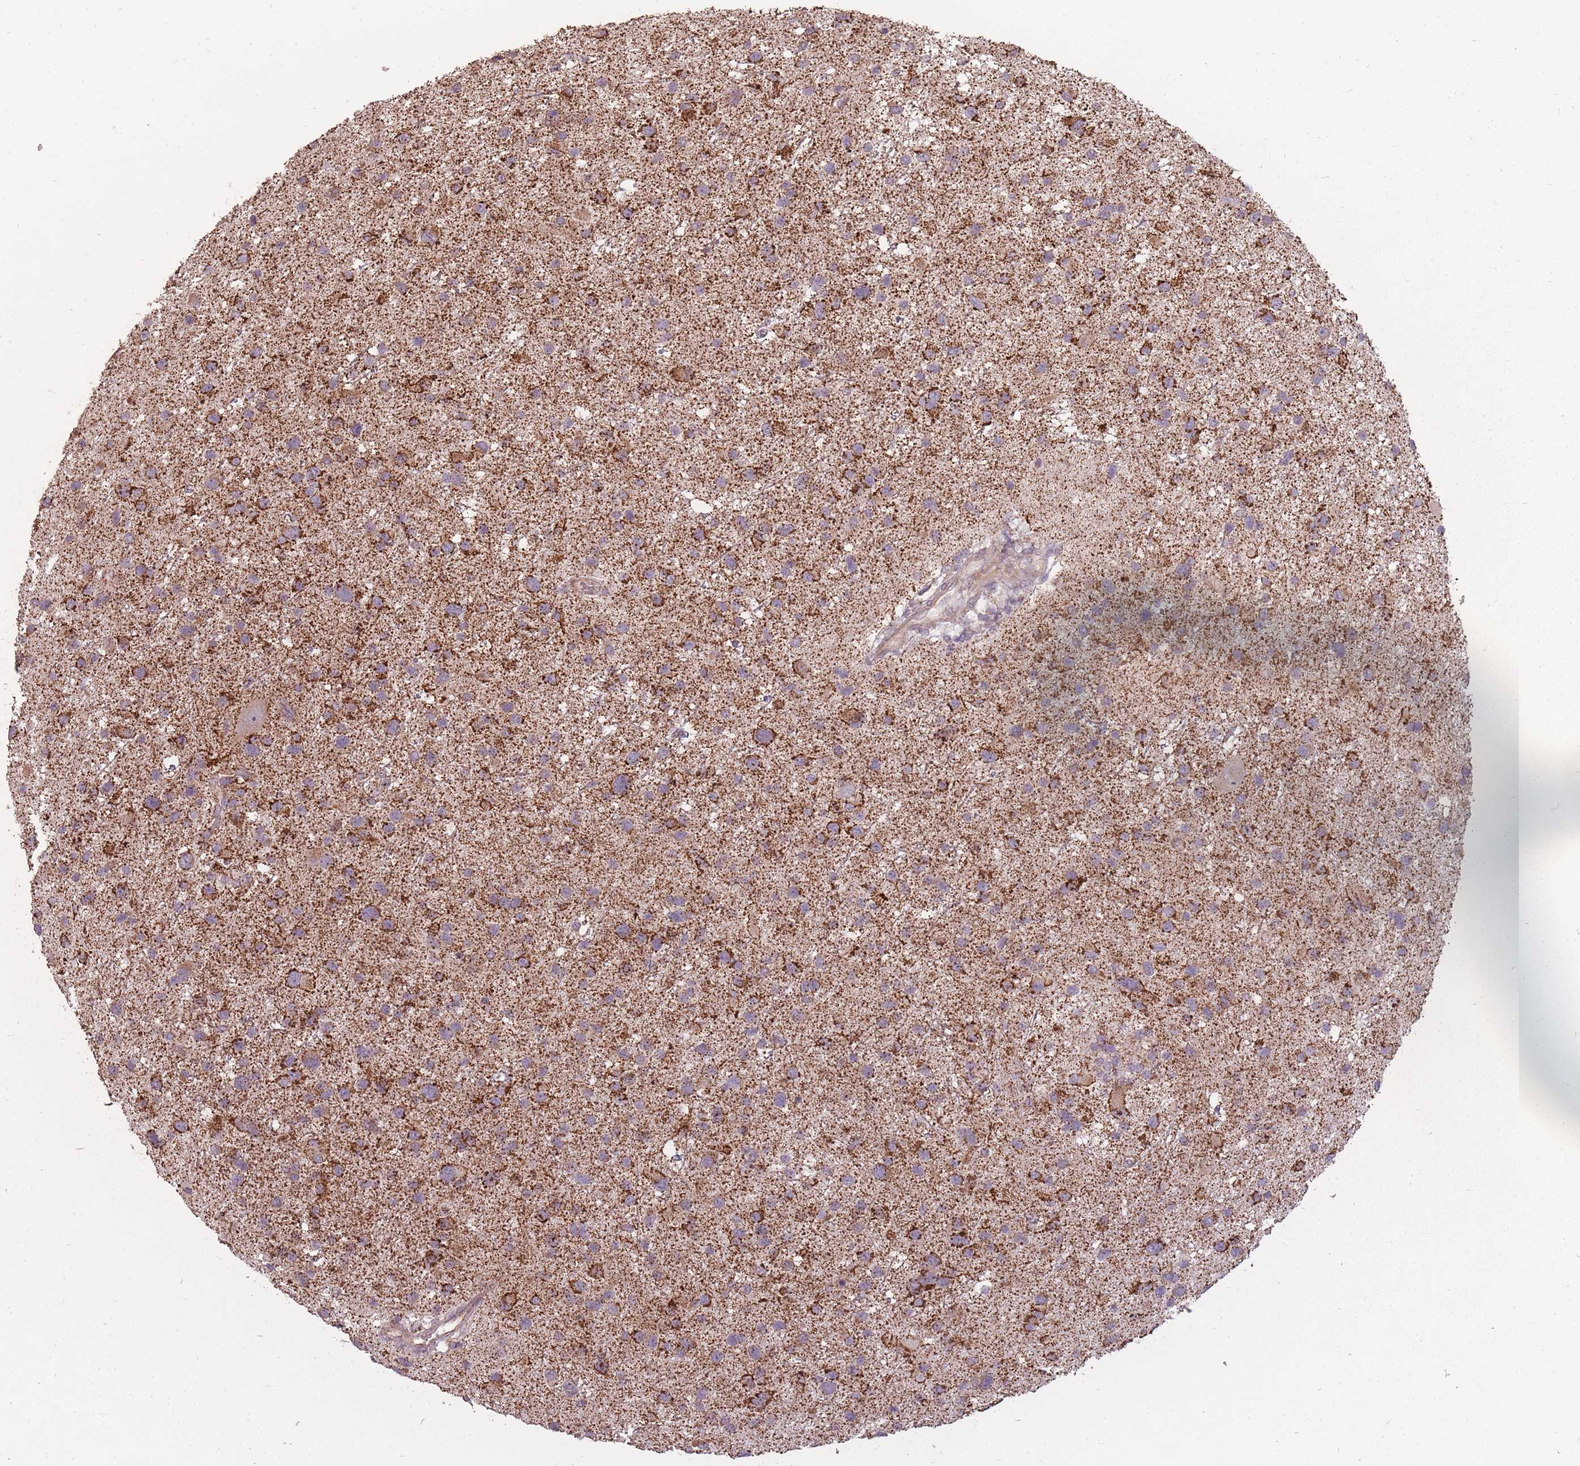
{"staining": {"intensity": "strong", "quantity": ">75%", "location": "cytoplasmic/membranous"}, "tissue": "glioma", "cell_type": "Tumor cells", "image_type": "cancer", "snomed": [{"axis": "morphology", "description": "Glioma, malignant, Low grade"}, {"axis": "topography", "description": "Brain"}], "caption": "Strong cytoplasmic/membranous protein expression is seen in approximately >75% of tumor cells in glioma.", "gene": "CNOT8", "patient": {"sex": "female", "age": 32}}